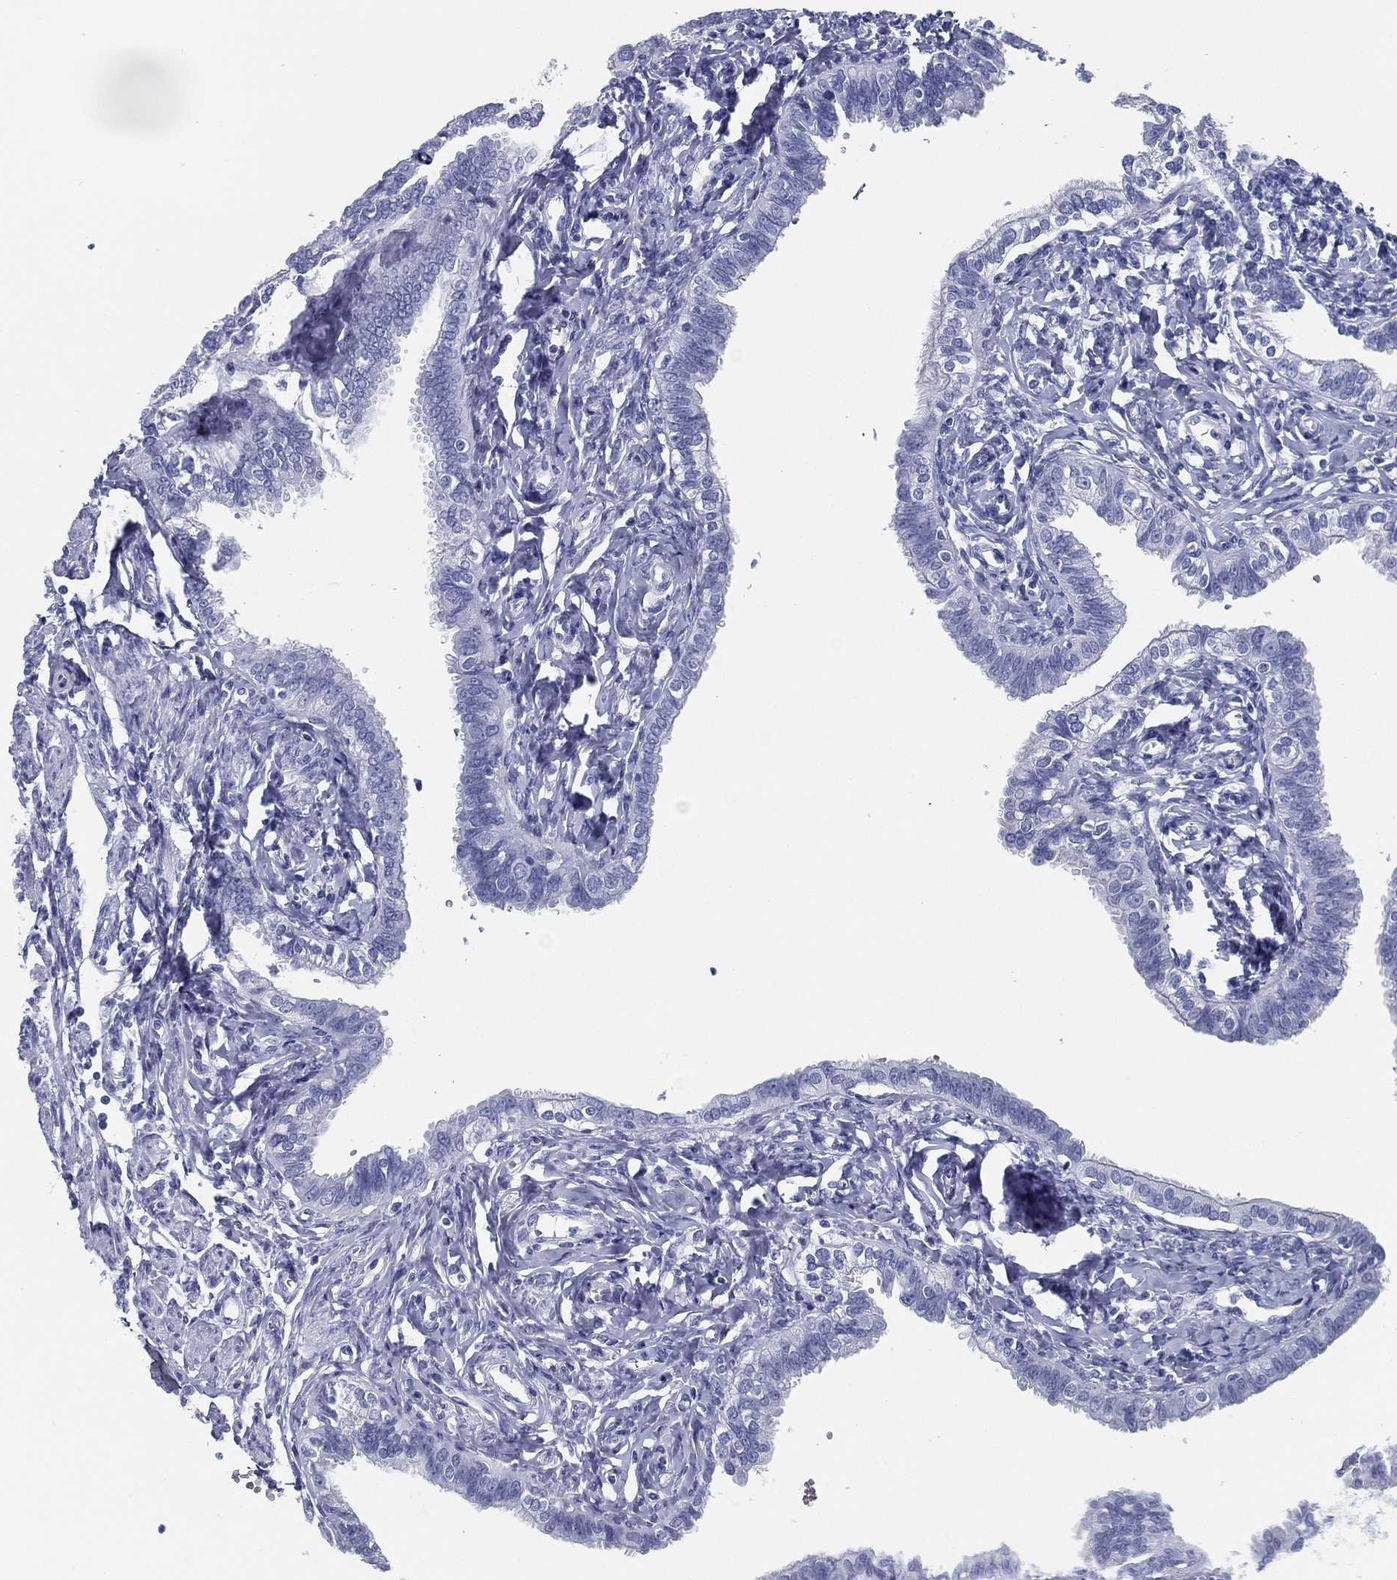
{"staining": {"intensity": "negative", "quantity": "none", "location": "none"}, "tissue": "fallopian tube", "cell_type": "Glandular cells", "image_type": "normal", "snomed": [{"axis": "morphology", "description": "Normal tissue, NOS"}, {"axis": "topography", "description": "Fallopian tube"}], "caption": "DAB immunohistochemical staining of normal fallopian tube demonstrates no significant positivity in glandular cells.", "gene": "TMEM252", "patient": {"sex": "female", "age": 54}}